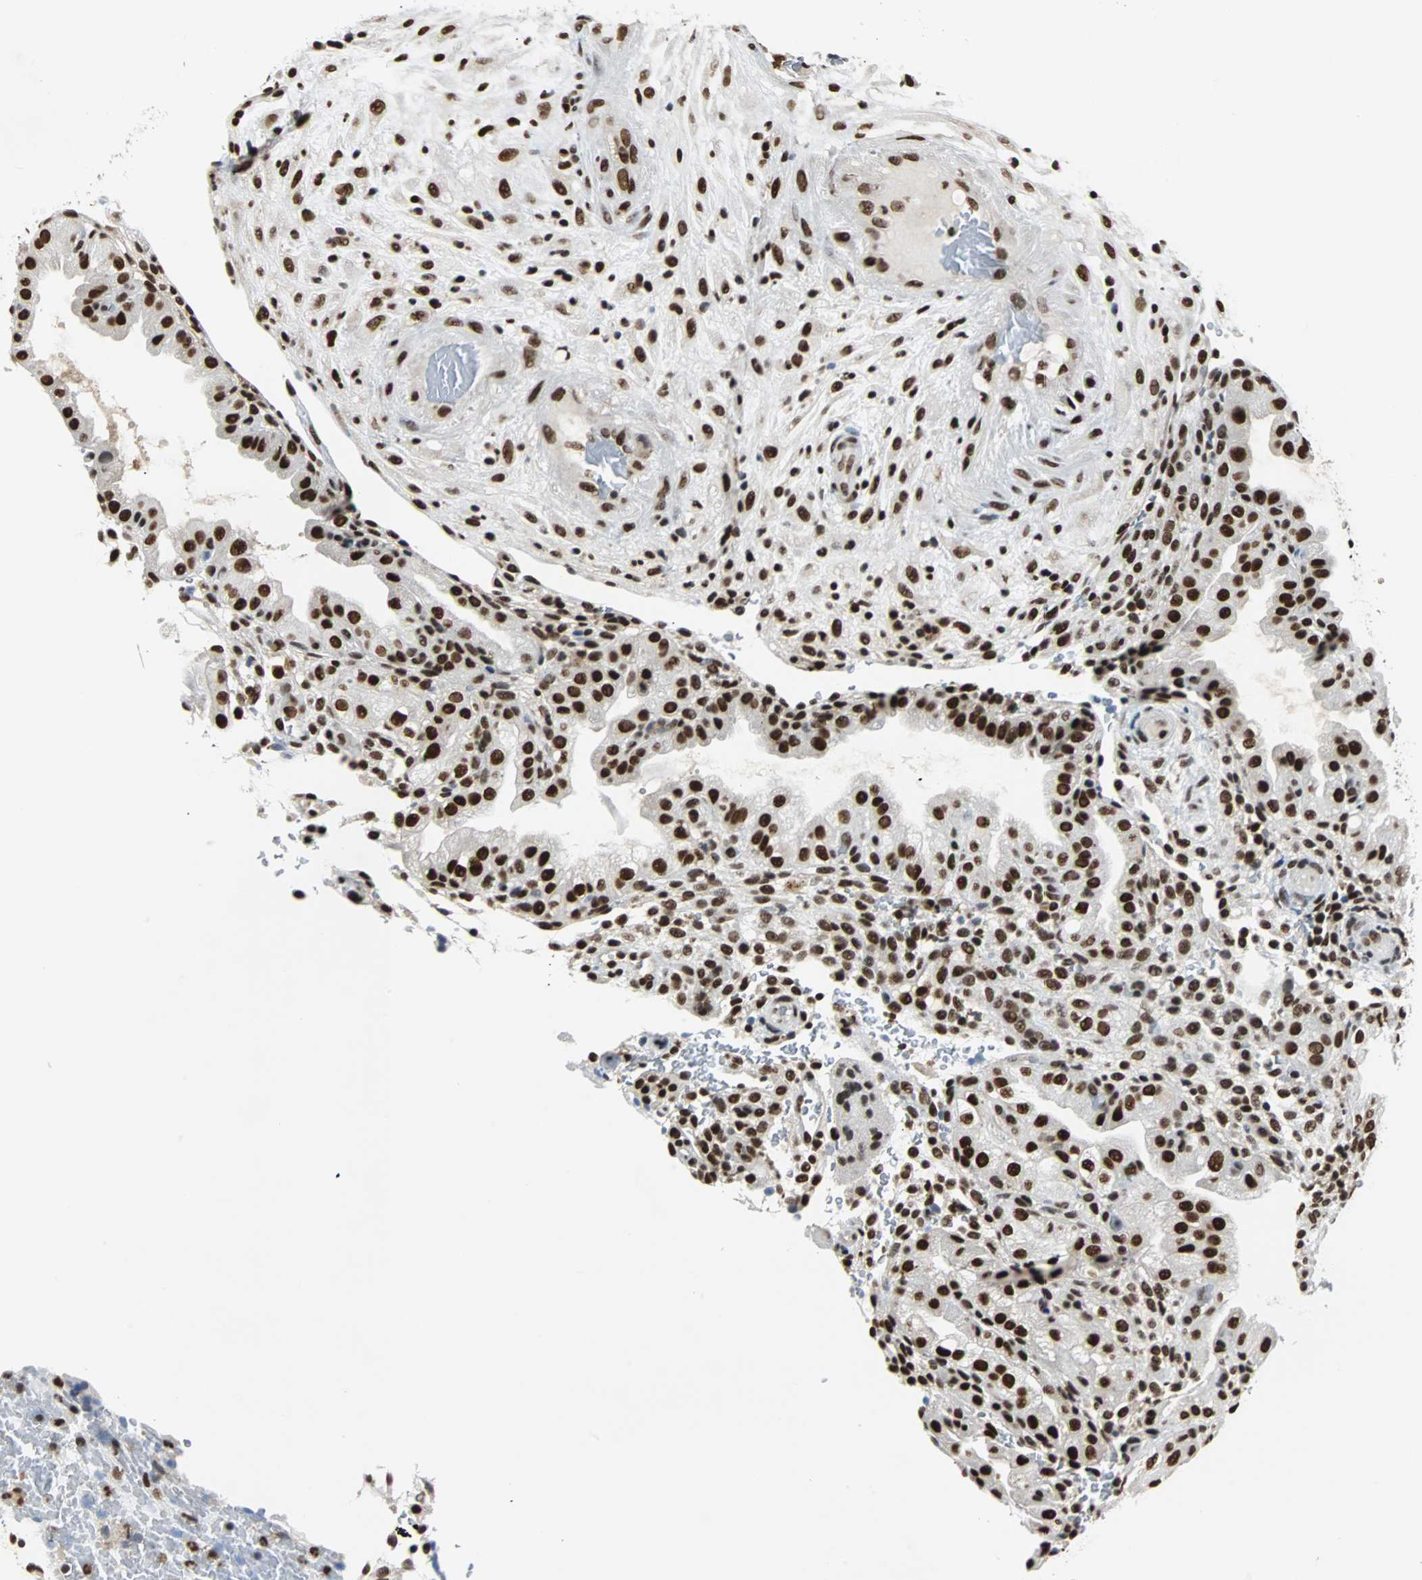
{"staining": {"intensity": "strong", "quantity": ">75%", "location": "nuclear"}, "tissue": "placenta", "cell_type": "Decidual cells", "image_type": "normal", "snomed": [{"axis": "morphology", "description": "Normal tissue, NOS"}, {"axis": "topography", "description": "Placenta"}], "caption": "Human placenta stained with a brown dye demonstrates strong nuclear positive staining in approximately >75% of decidual cells.", "gene": "XRCC4", "patient": {"sex": "female", "age": 19}}